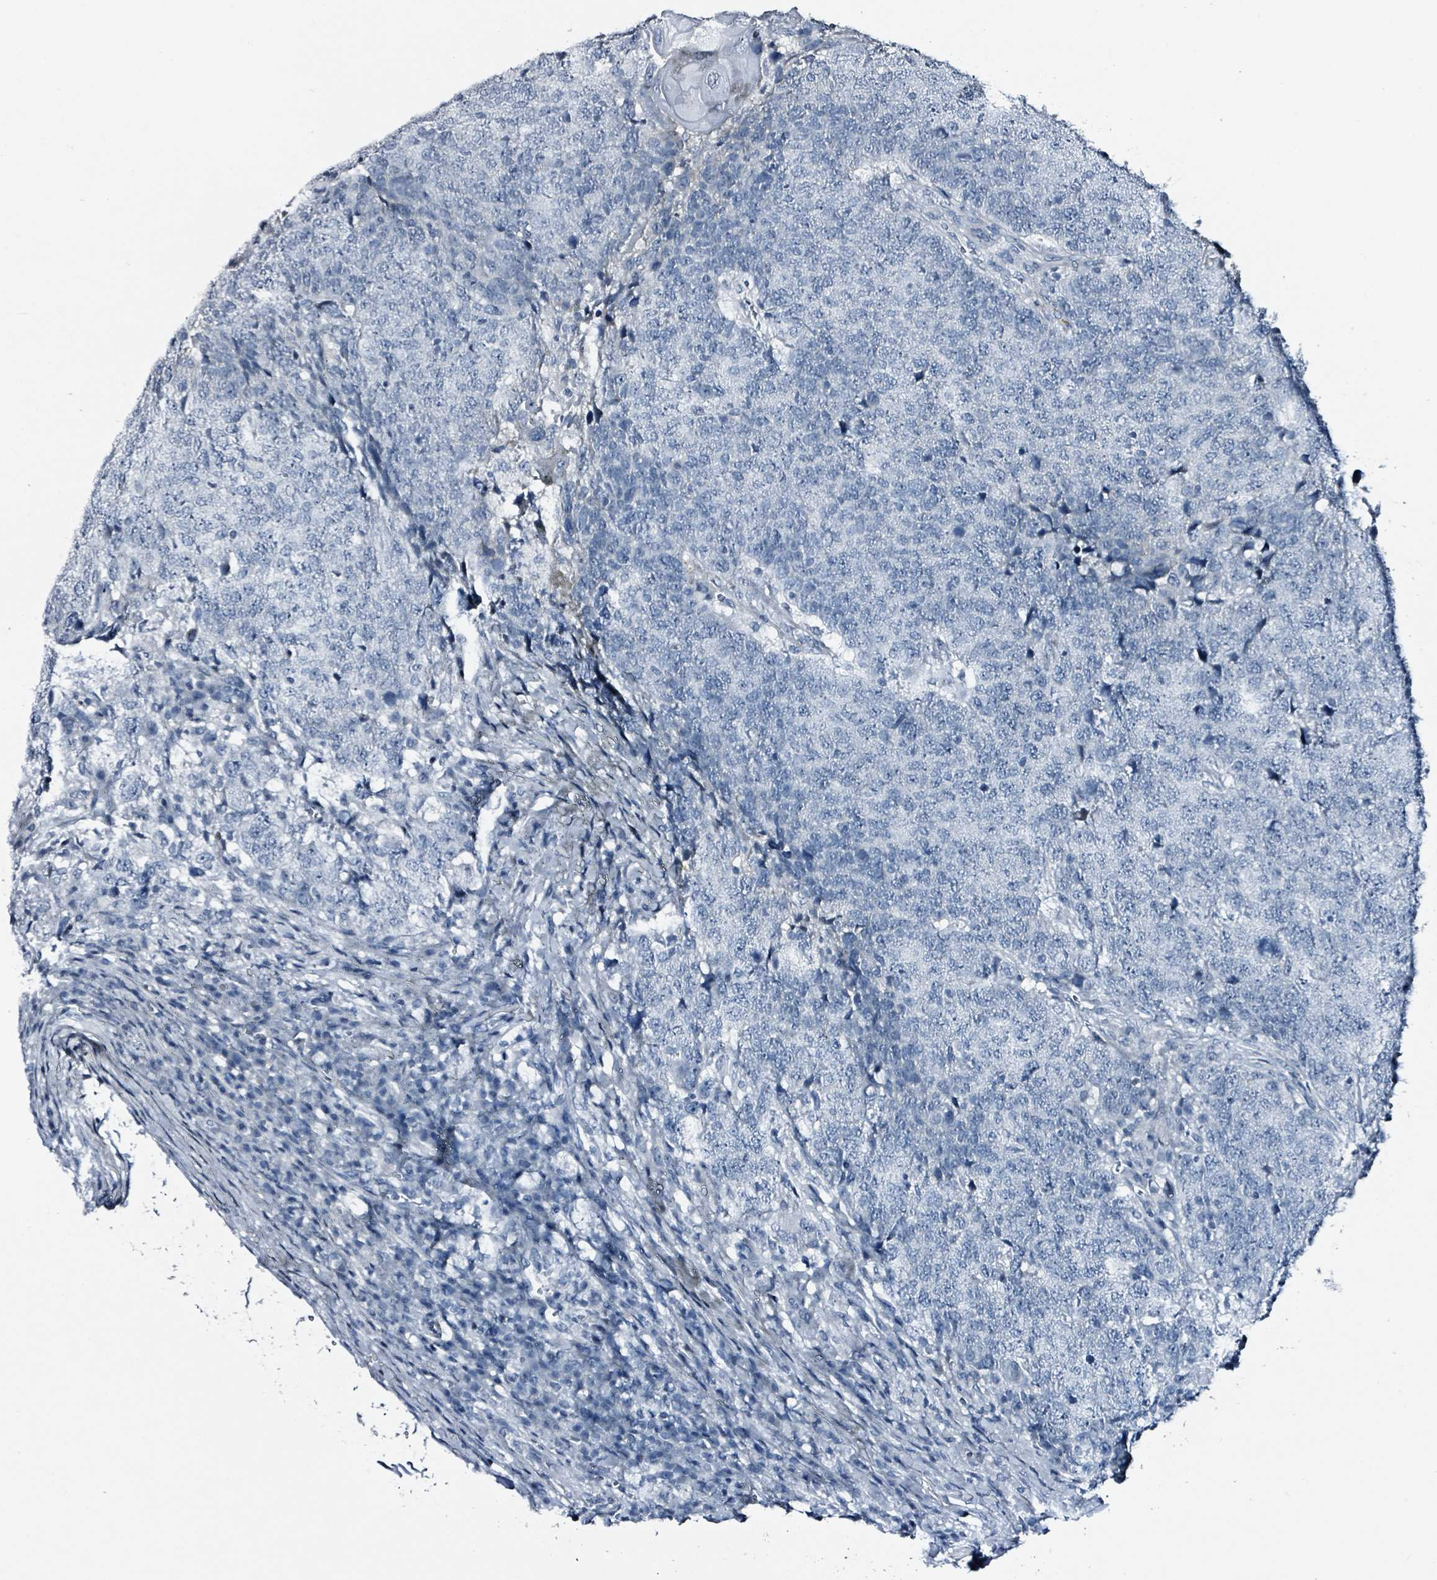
{"staining": {"intensity": "negative", "quantity": "none", "location": "none"}, "tissue": "head and neck cancer", "cell_type": "Tumor cells", "image_type": "cancer", "snomed": [{"axis": "morphology", "description": "Normal tissue, NOS"}, {"axis": "morphology", "description": "Squamous cell carcinoma, NOS"}, {"axis": "topography", "description": "Skeletal muscle"}, {"axis": "topography", "description": "Vascular tissue"}, {"axis": "topography", "description": "Peripheral nerve tissue"}, {"axis": "topography", "description": "Head-Neck"}], "caption": "A histopathology image of squamous cell carcinoma (head and neck) stained for a protein shows no brown staining in tumor cells.", "gene": "CA9", "patient": {"sex": "male", "age": 66}}